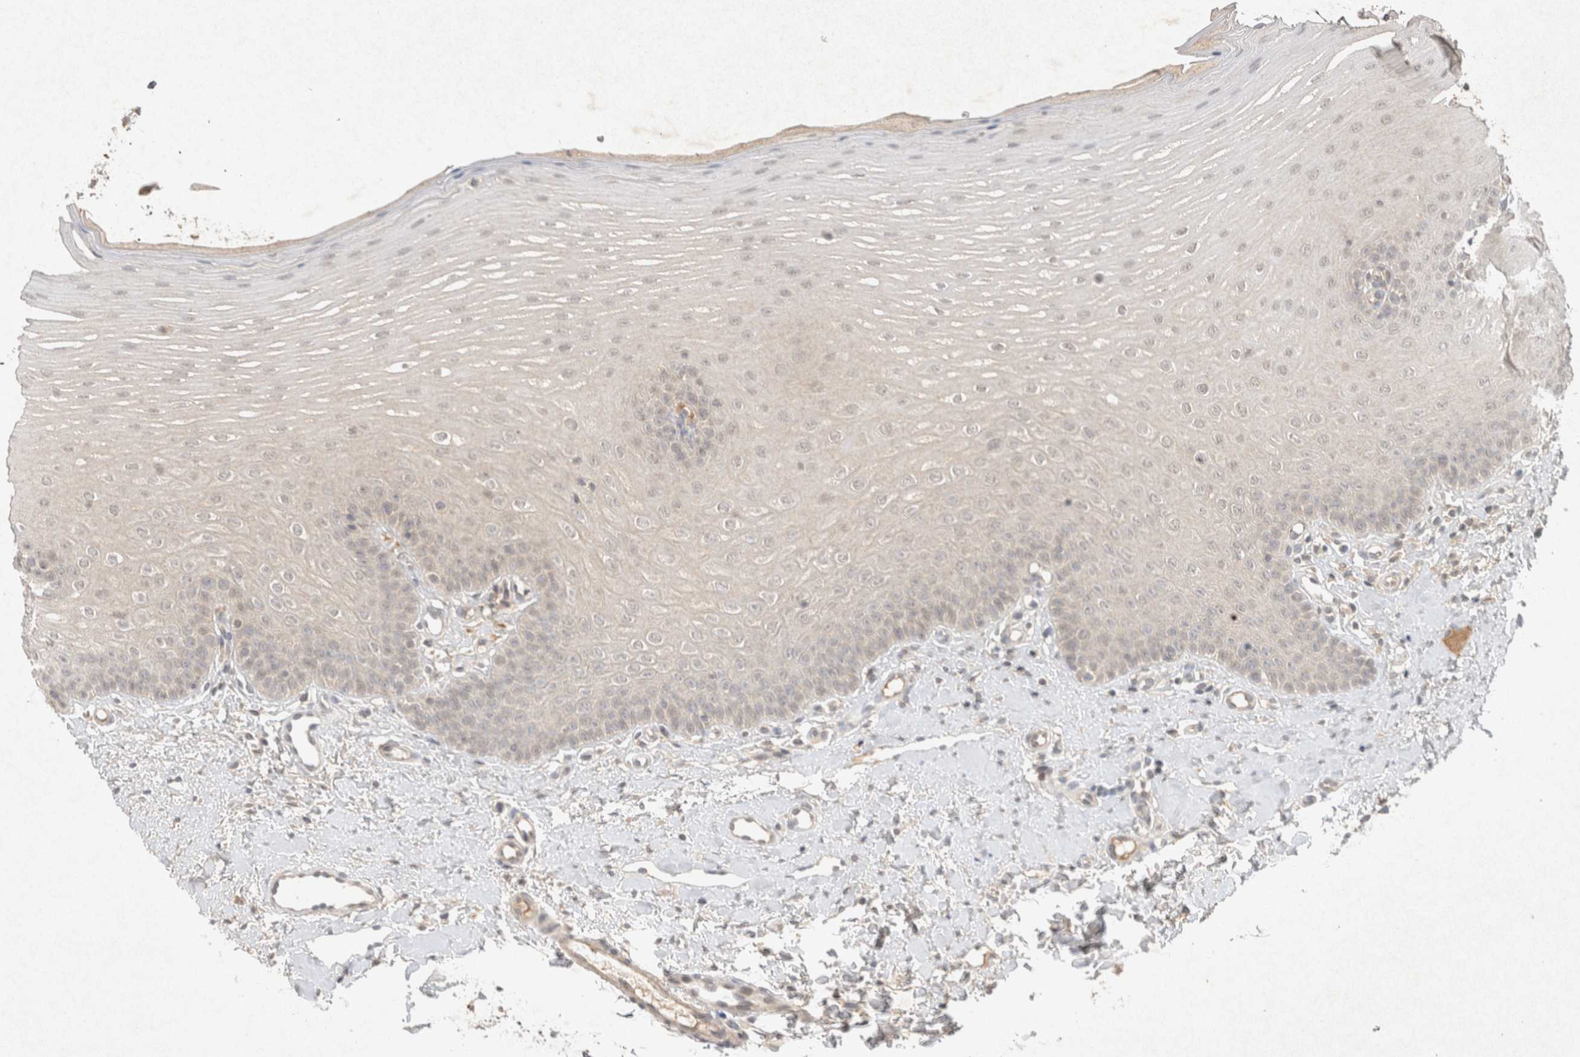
{"staining": {"intensity": "weak", "quantity": "<25%", "location": "cytoplasmic/membranous"}, "tissue": "oral mucosa", "cell_type": "Squamous epithelial cells", "image_type": "normal", "snomed": [{"axis": "morphology", "description": "Normal tissue, NOS"}, {"axis": "topography", "description": "Oral tissue"}], "caption": "This is an immunohistochemistry (IHC) histopathology image of unremarkable oral mucosa. There is no staining in squamous epithelial cells.", "gene": "LOXL2", "patient": {"sex": "female", "age": 39}}